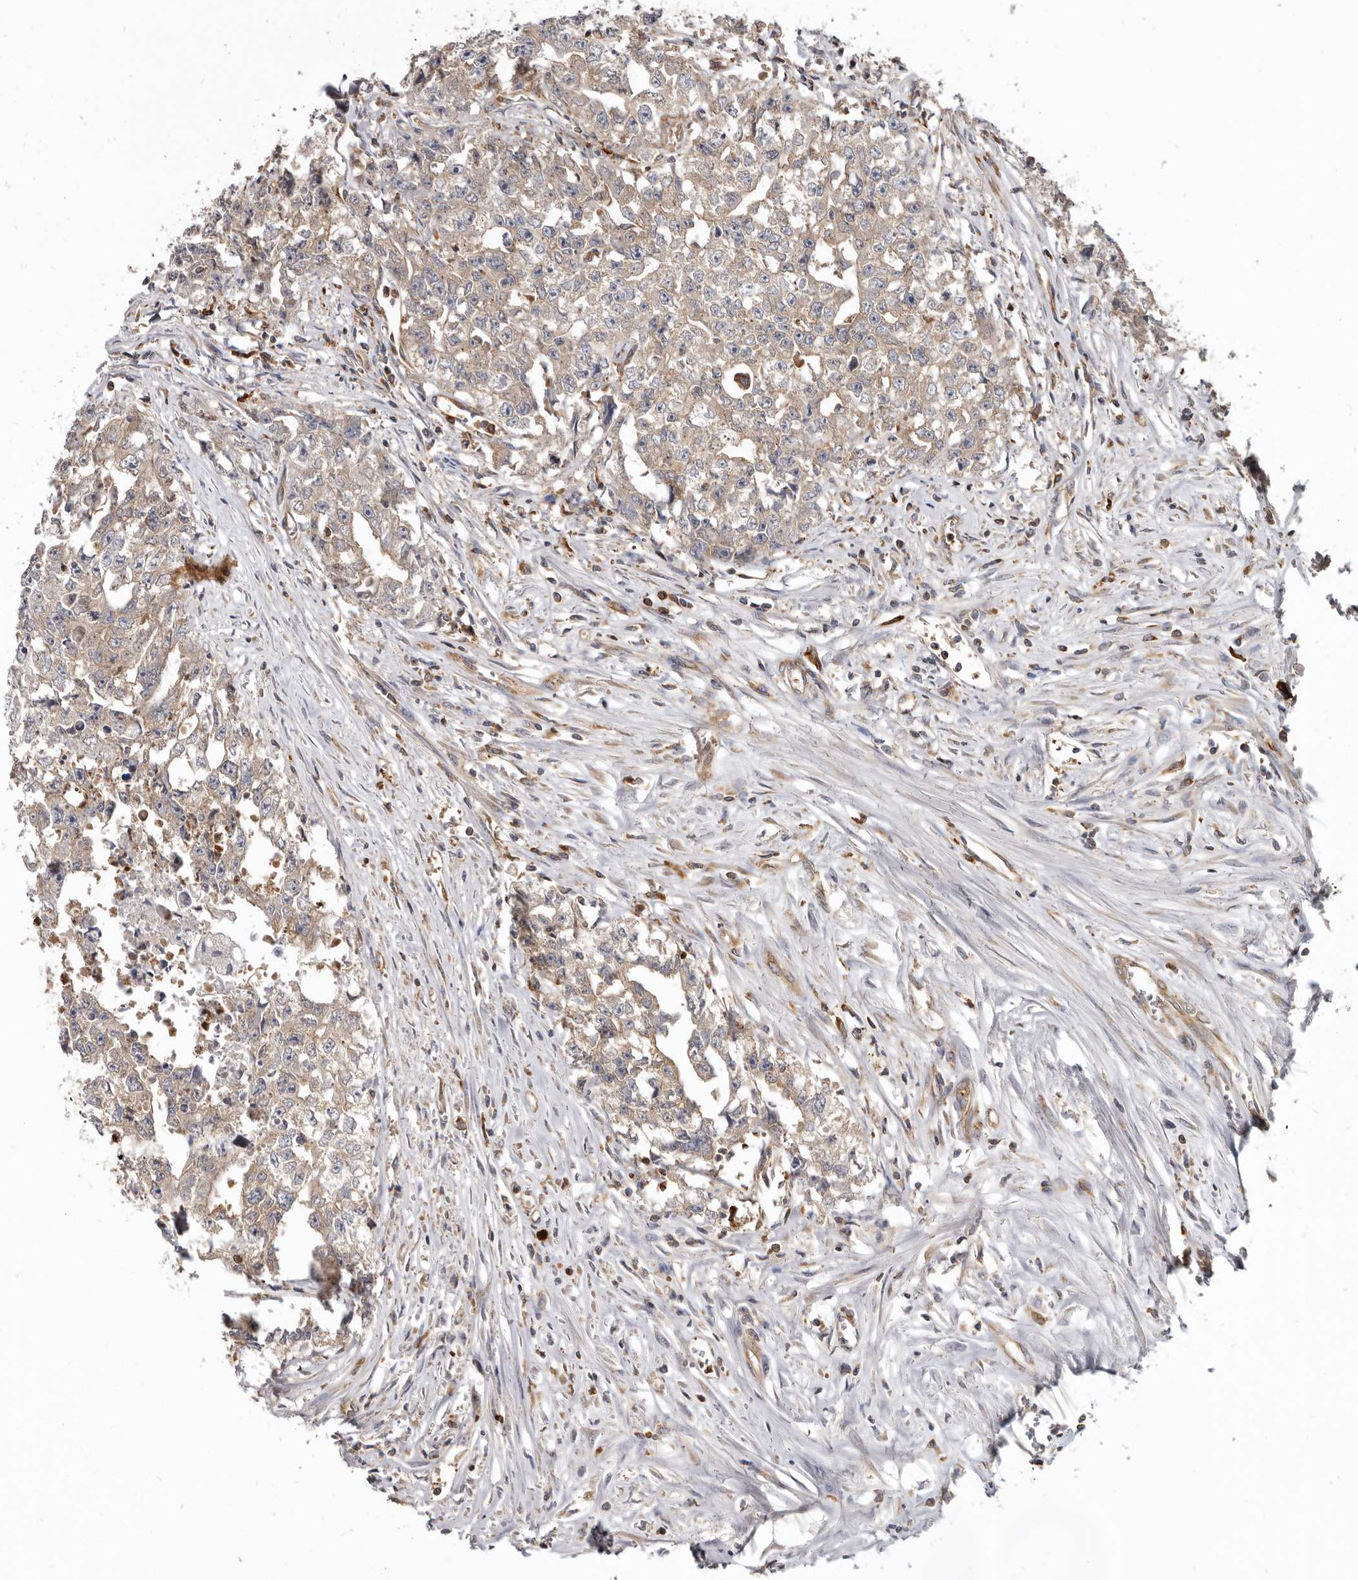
{"staining": {"intensity": "weak", "quantity": ">75%", "location": "cytoplasmic/membranous"}, "tissue": "testis cancer", "cell_type": "Tumor cells", "image_type": "cancer", "snomed": [{"axis": "morphology", "description": "Seminoma, NOS"}, {"axis": "morphology", "description": "Carcinoma, Embryonal, NOS"}, {"axis": "topography", "description": "Testis"}], "caption": "There is low levels of weak cytoplasmic/membranous positivity in tumor cells of testis cancer, as demonstrated by immunohistochemical staining (brown color).", "gene": "CBL", "patient": {"sex": "male", "age": 43}}